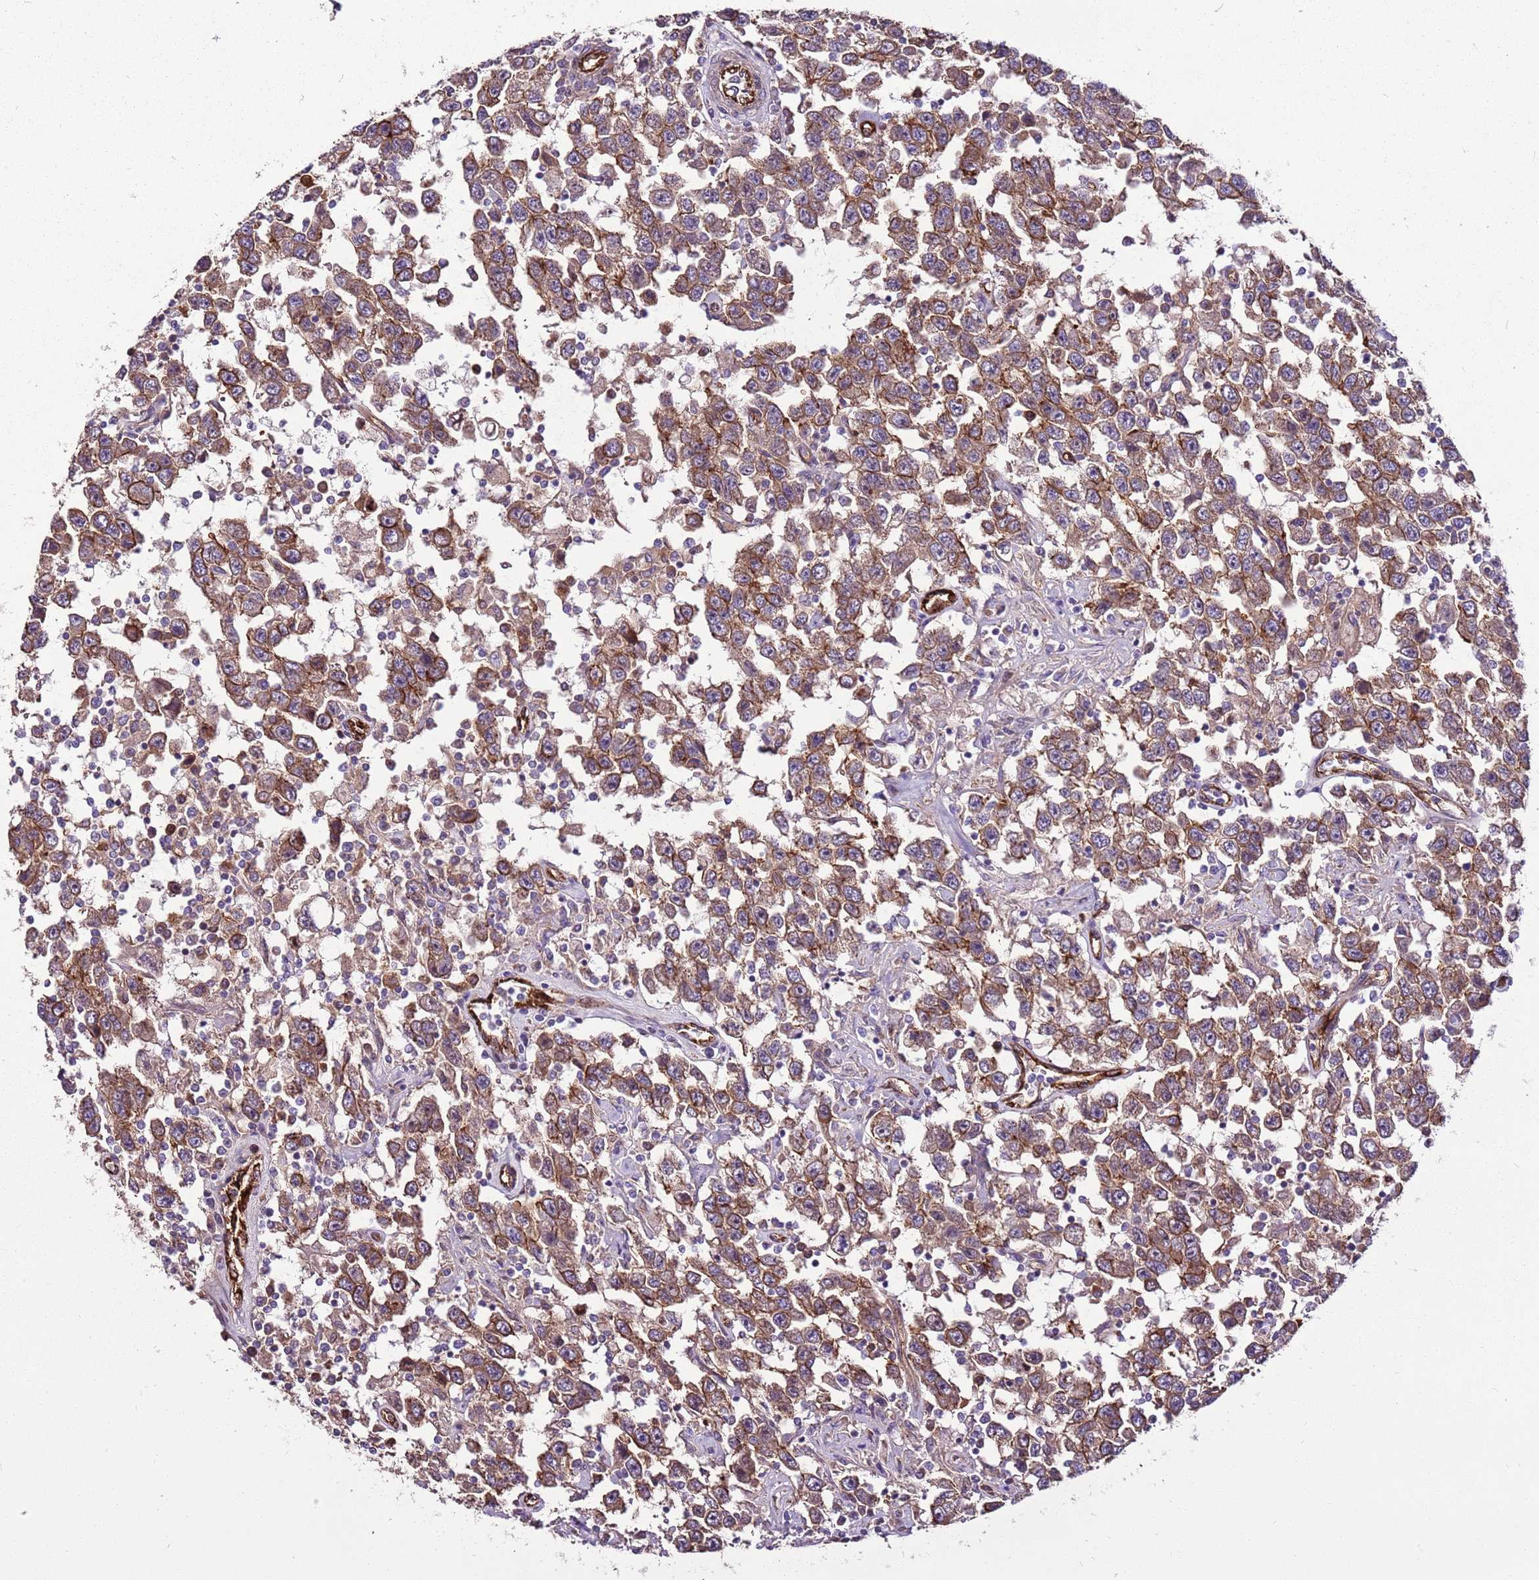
{"staining": {"intensity": "moderate", "quantity": ">75%", "location": "cytoplasmic/membranous"}, "tissue": "testis cancer", "cell_type": "Tumor cells", "image_type": "cancer", "snomed": [{"axis": "morphology", "description": "Seminoma, NOS"}, {"axis": "topography", "description": "Testis"}], "caption": "Testis cancer (seminoma) stained for a protein demonstrates moderate cytoplasmic/membranous positivity in tumor cells.", "gene": "ZNF827", "patient": {"sex": "male", "age": 41}}